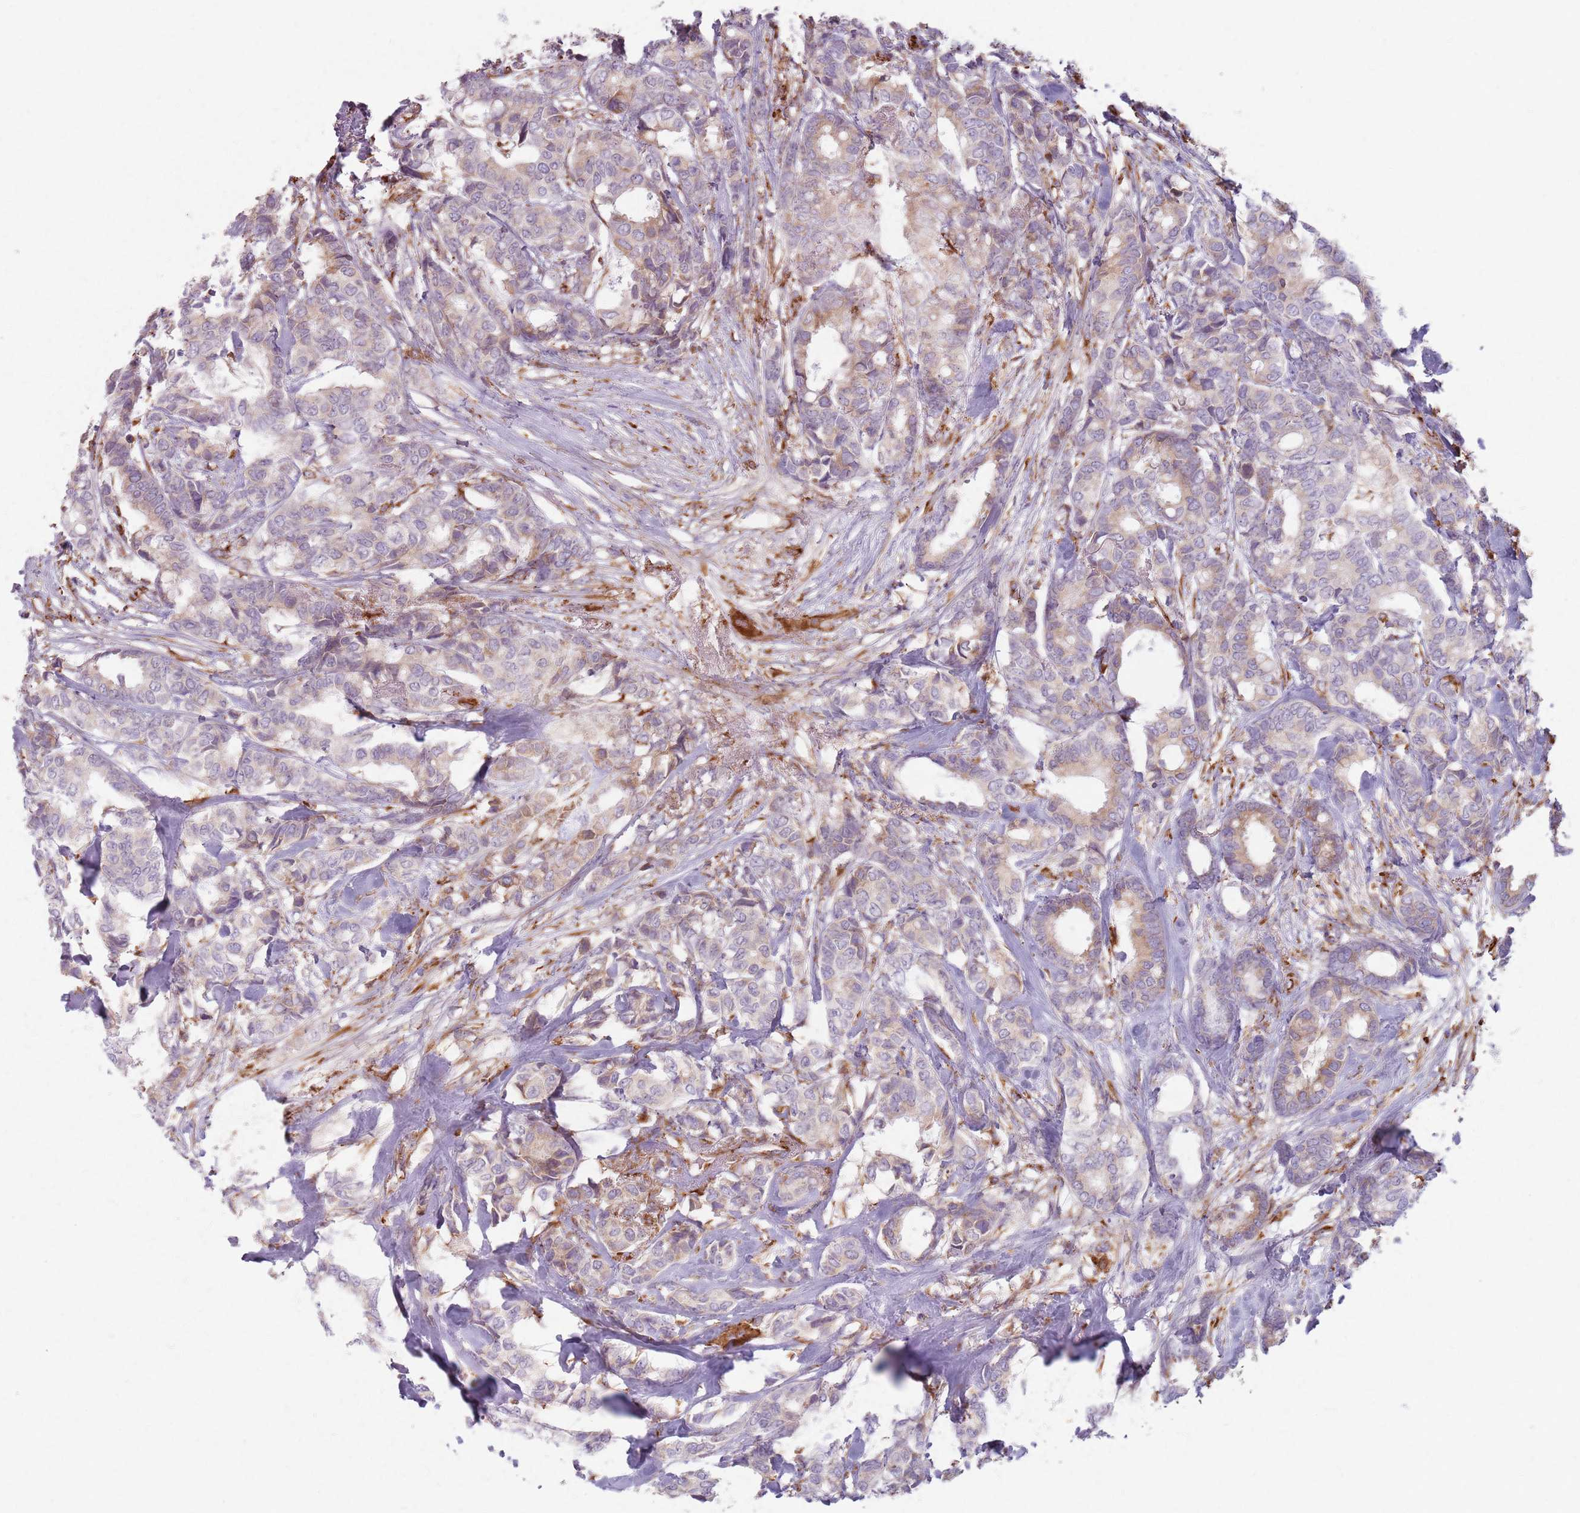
{"staining": {"intensity": "moderate", "quantity": "<25%", "location": "cytoplasmic/membranous"}, "tissue": "breast cancer", "cell_type": "Tumor cells", "image_type": "cancer", "snomed": [{"axis": "morphology", "description": "Duct carcinoma"}, {"axis": "topography", "description": "Breast"}], "caption": "An immunohistochemistry histopathology image of tumor tissue is shown. Protein staining in brown shows moderate cytoplasmic/membranous positivity in breast invasive ductal carcinoma within tumor cells.", "gene": "COLGALT1", "patient": {"sex": "female", "age": 87}}